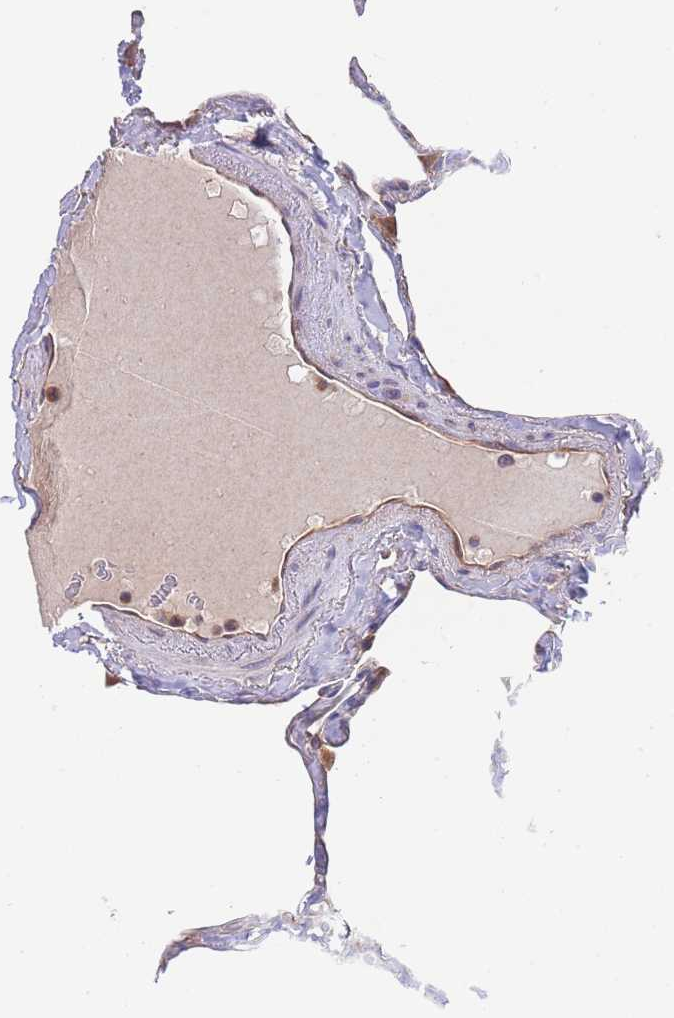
{"staining": {"intensity": "negative", "quantity": "none", "location": "none"}, "tissue": "lung", "cell_type": "Alveolar cells", "image_type": "normal", "snomed": [{"axis": "morphology", "description": "Normal tissue, NOS"}, {"axis": "topography", "description": "Lung"}], "caption": "High power microscopy micrograph of an immunohistochemistry (IHC) histopathology image of normal lung, revealing no significant staining in alveolar cells. (DAB (3,3'-diaminobenzidine) IHC with hematoxylin counter stain).", "gene": "EIF3F", "patient": {"sex": "male", "age": 65}}